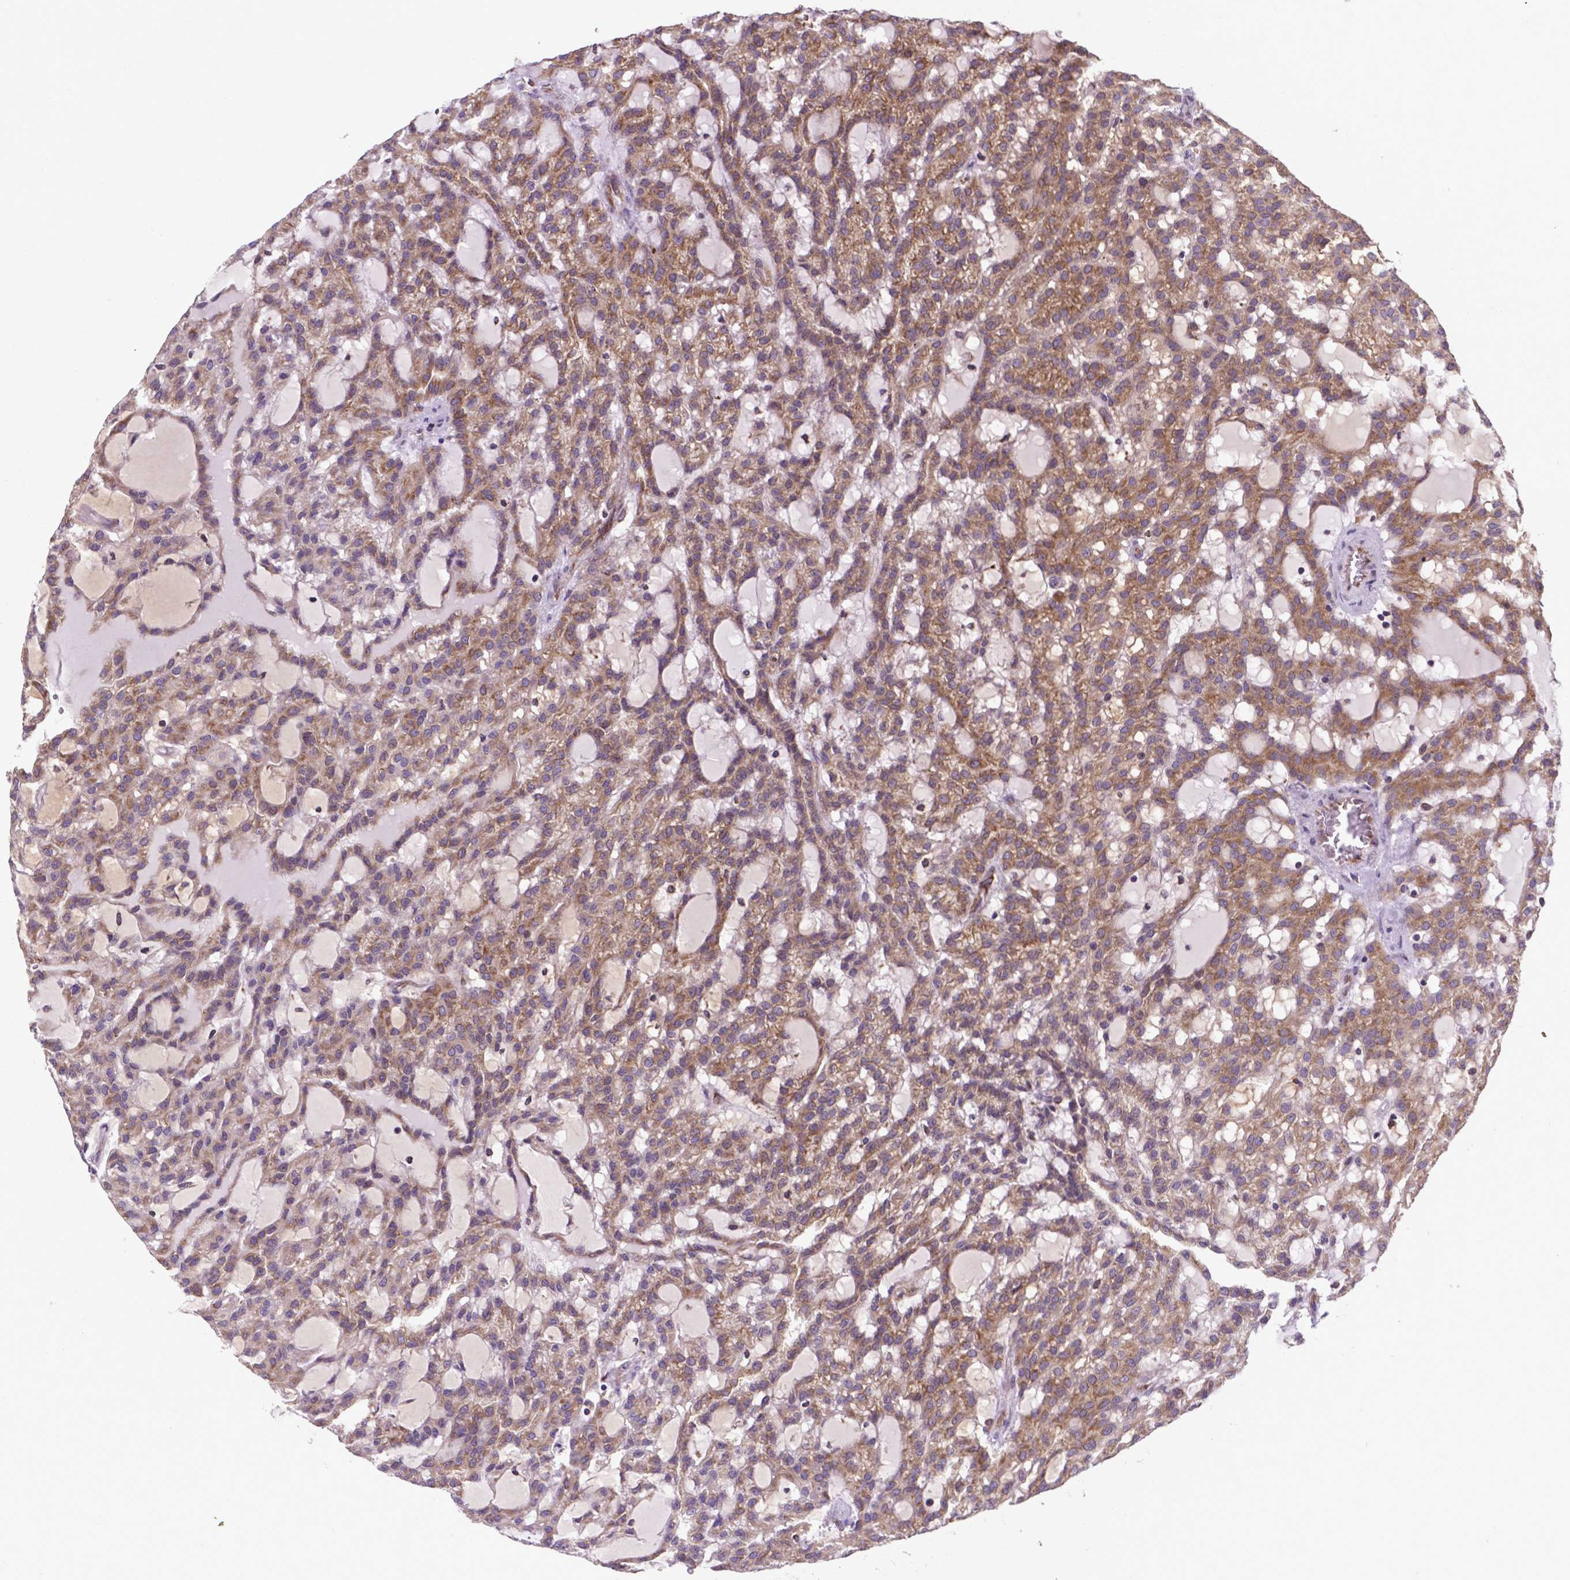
{"staining": {"intensity": "weak", "quantity": ">75%", "location": "cytoplasmic/membranous"}, "tissue": "renal cancer", "cell_type": "Tumor cells", "image_type": "cancer", "snomed": [{"axis": "morphology", "description": "Adenocarcinoma, NOS"}, {"axis": "topography", "description": "Kidney"}], "caption": "The image exhibits staining of adenocarcinoma (renal), revealing weak cytoplasmic/membranous protein staining (brown color) within tumor cells.", "gene": "WDR83OS", "patient": {"sex": "male", "age": 63}}